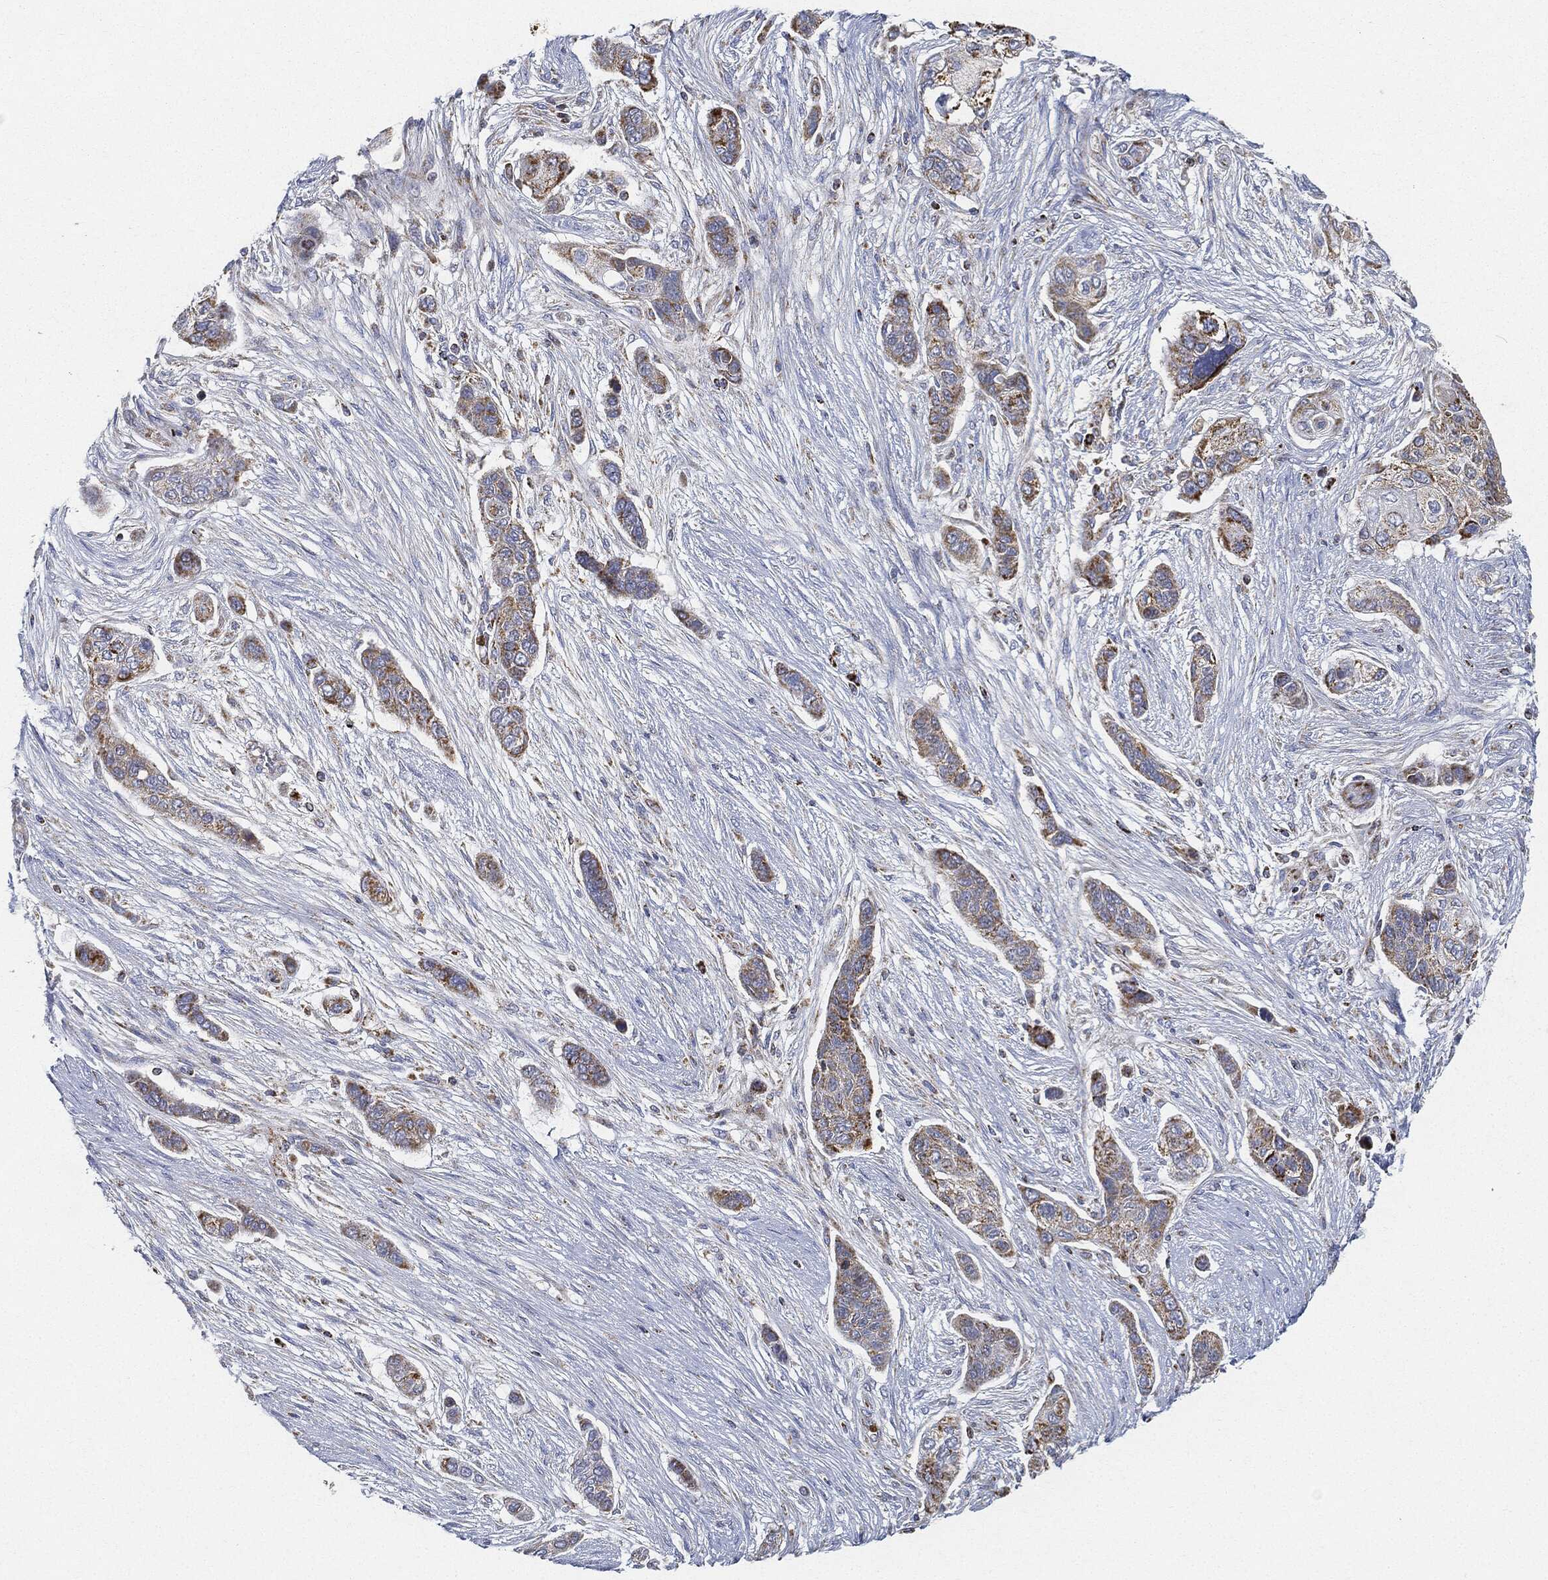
{"staining": {"intensity": "strong", "quantity": "<25%", "location": "cytoplasmic/membranous"}, "tissue": "lung cancer", "cell_type": "Tumor cells", "image_type": "cancer", "snomed": [{"axis": "morphology", "description": "Squamous cell carcinoma, NOS"}, {"axis": "topography", "description": "Lung"}], "caption": "Protein staining displays strong cytoplasmic/membranous positivity in about <25% of tumor cells in lung cancer.", "gene": "CAPN15", "patient": {"sex": "male", "age": 69}}